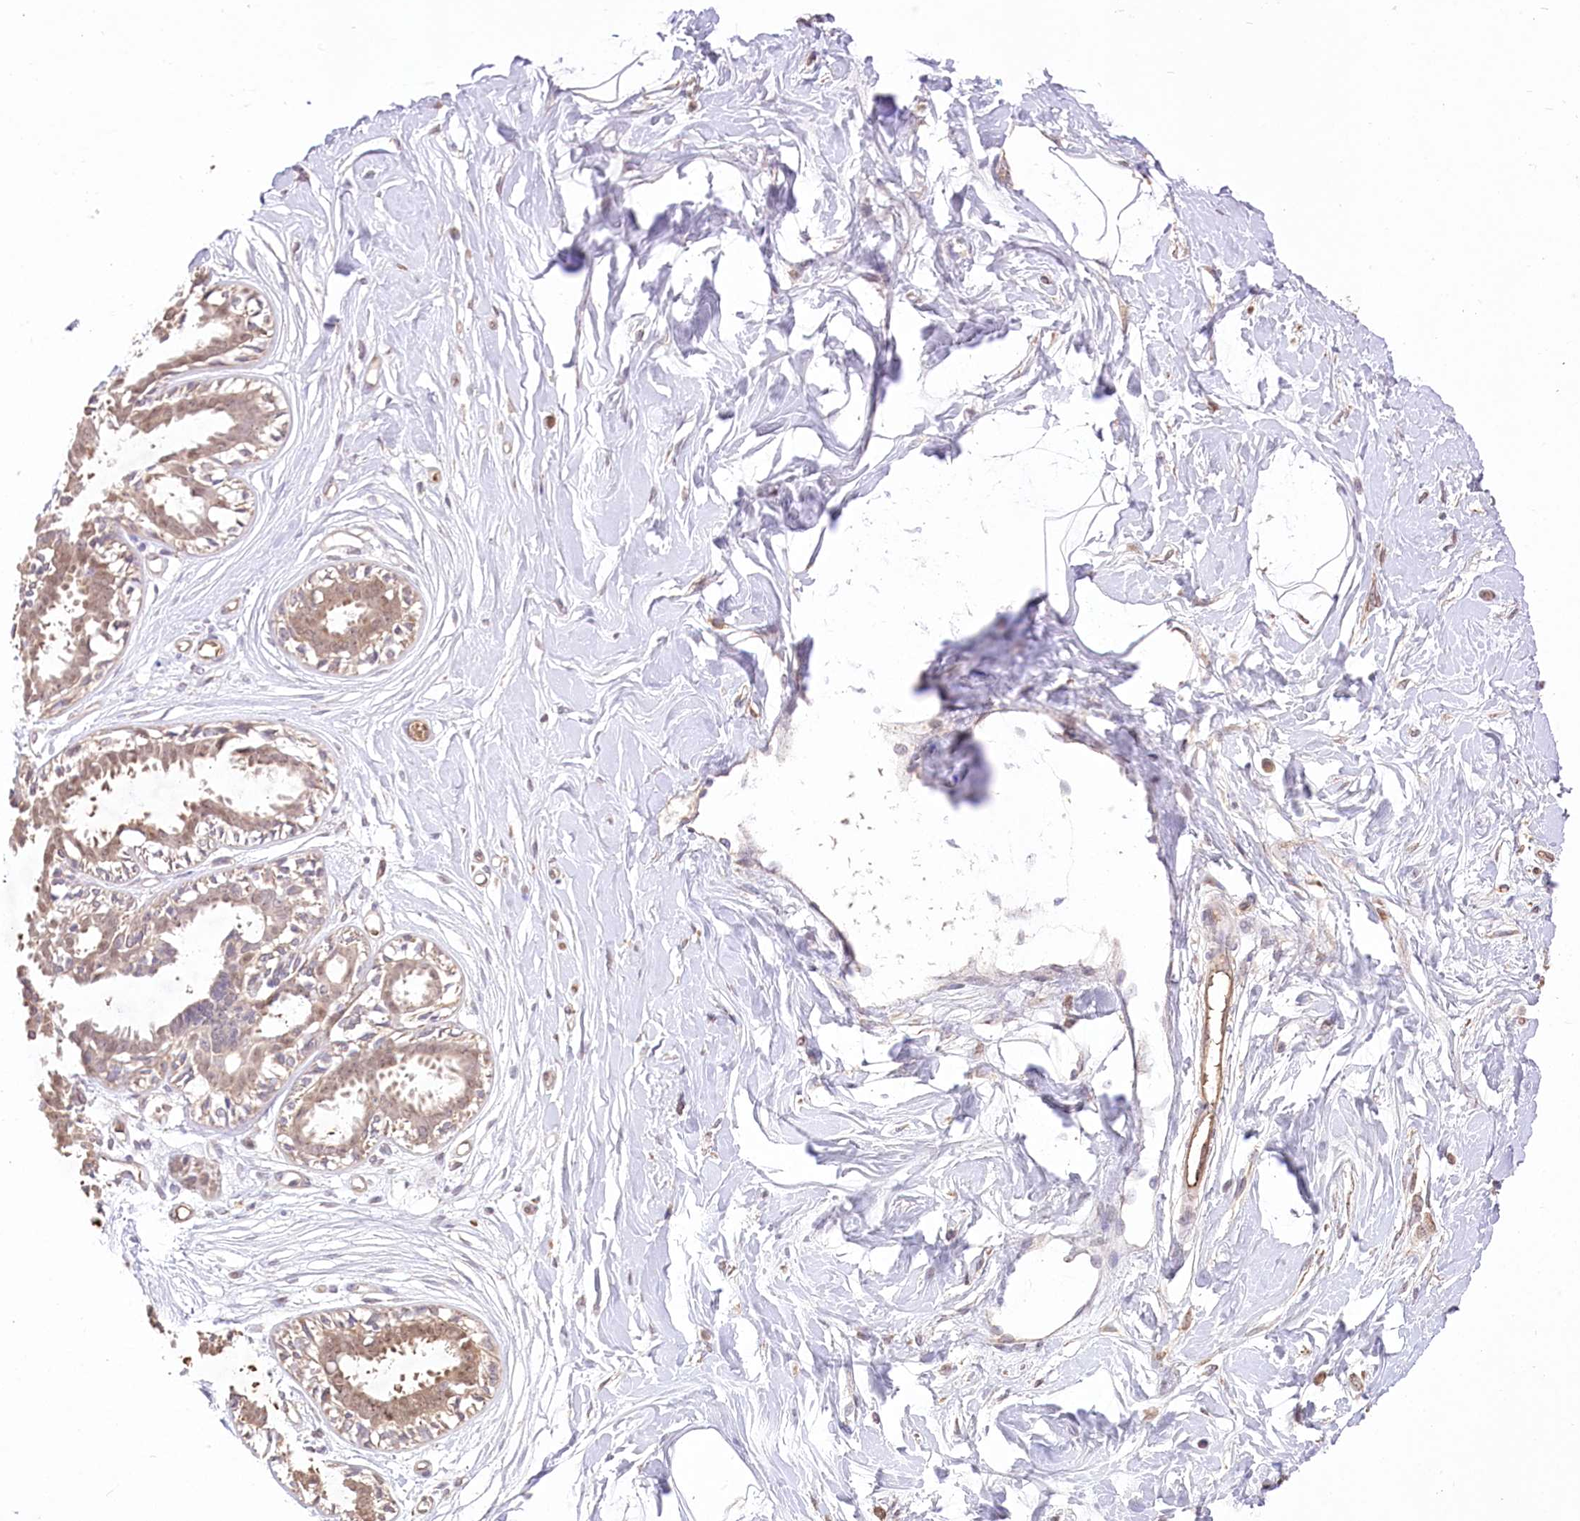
{"staining": {"intensity": "moderate", "quantity": "25%-75%", "location": "nuclear"}, "tissue": "breast", "cell_type": "Adipocytes", "image_type": "normal", "snomed": [{"axis": "morphology", "description": "Normal tissue, NOS"}, {"axis": "topography", "description": "Breast"}], "caption": "Brown immunohistochemical staining in benign human breast shows moderate nuclear expression in approximately 25%-75% of adipocytes.", "gene": "R3HDM2", "patient": {"sex": "female", "age": 45}}